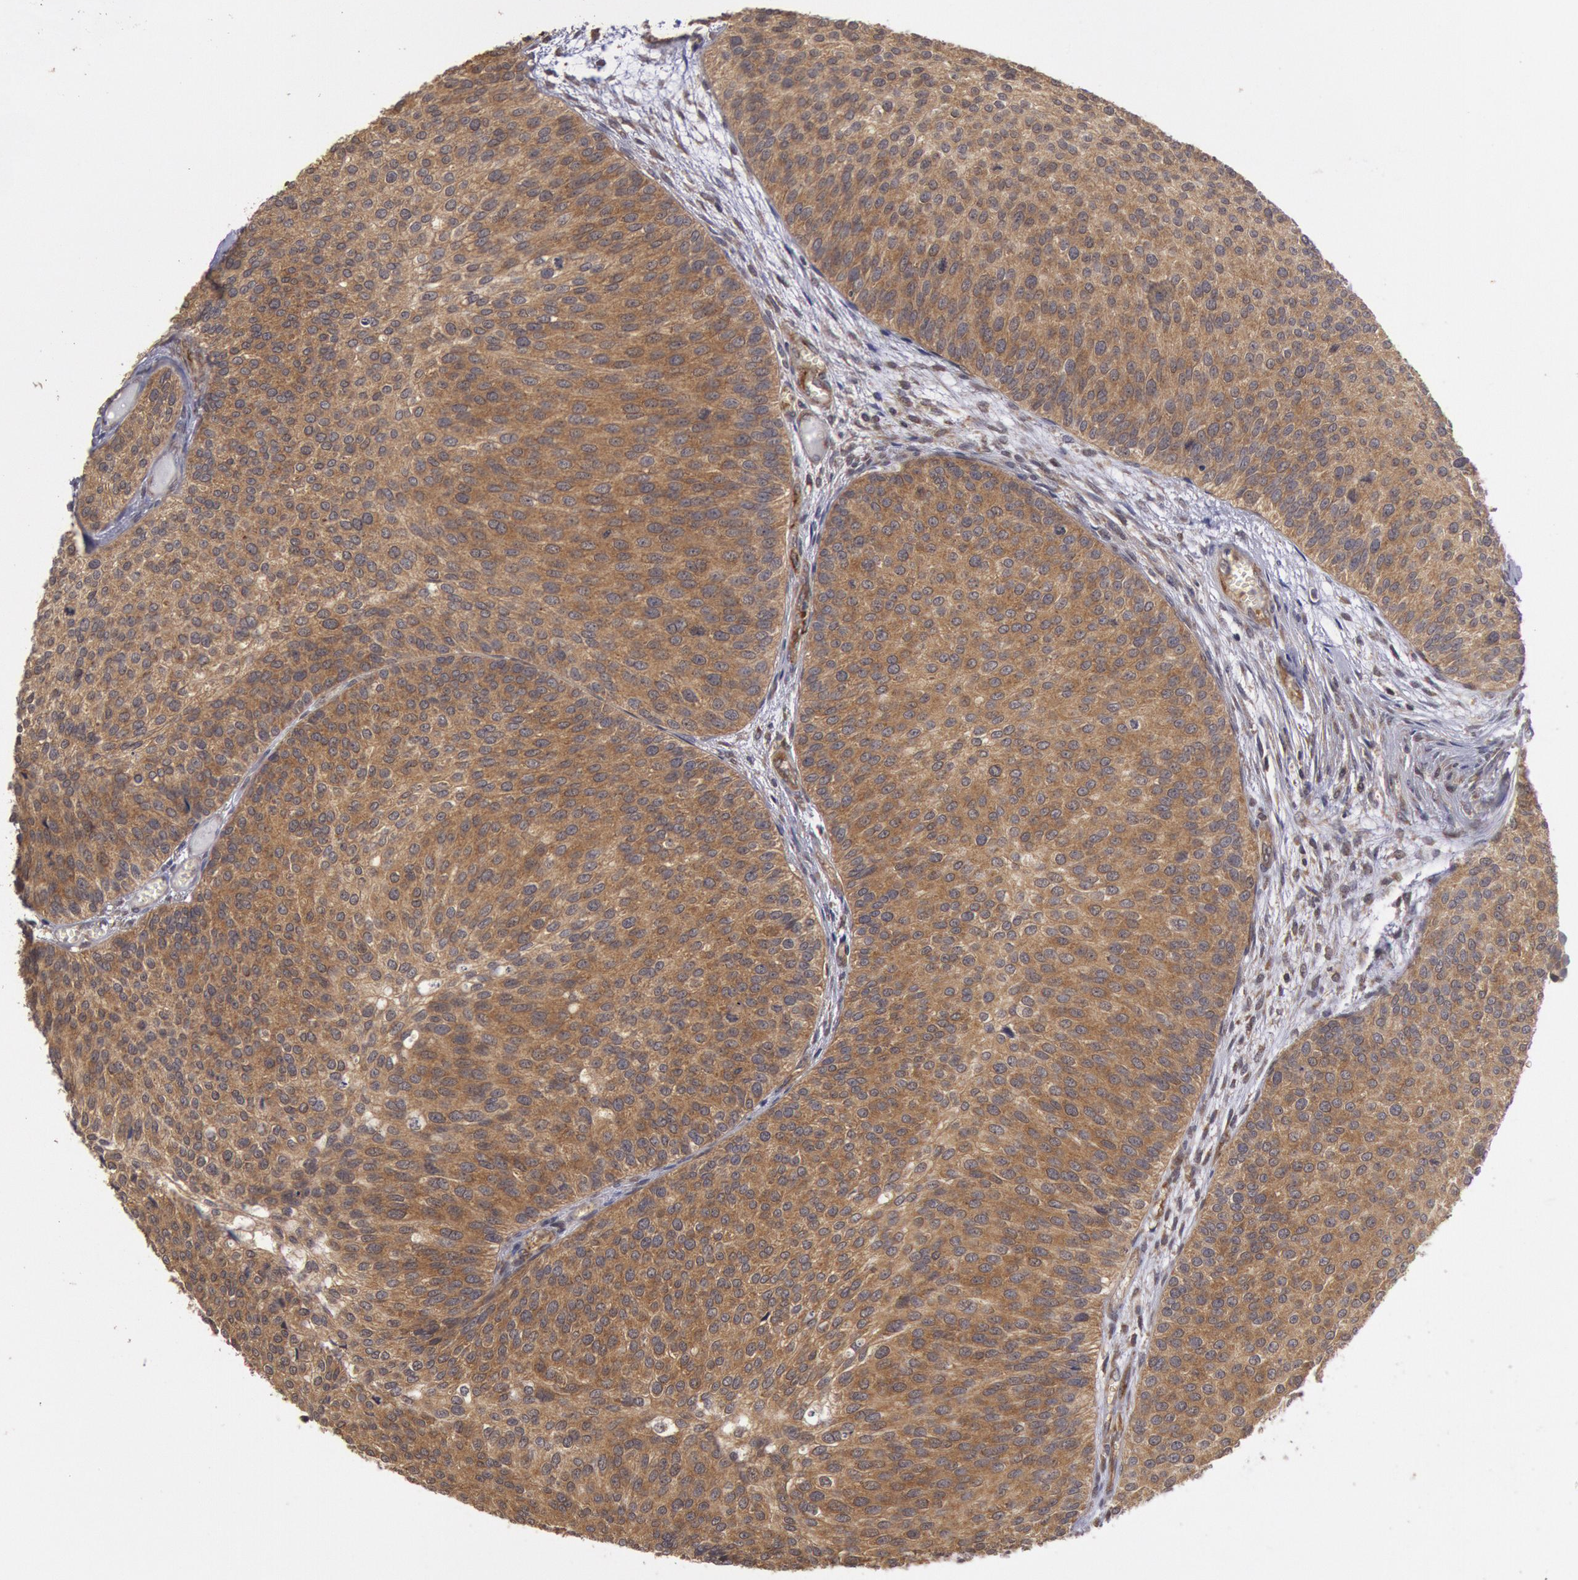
{"staining": {"intensity": "moderate", "quantity": ">75%", "location": "cytoplasmic/membranous"}, "tissue": "urothelial cancer", "cell_type": "Tumor cells", "image_type": "cancer", "snomed": [{"axis": "morphology", "description": "Urothelial carcinoma, Low grade"}, {"axis": "topography", "description": "Urinary bladder"}], "caption": "Immunohistochemistry staining of urothelial cancer, which displays medium levels of moderate cytoplasmic/membranous expression in about >75% of tumor cells indicating moderate cytoplasmic/membranous protein positivity. The staining was performed using DAB (brown) for protein detection and nuclei were counterstained in hematoxylin (blue).", "gene": "USP14", "patient": {"sex": "male", "age": 84}}